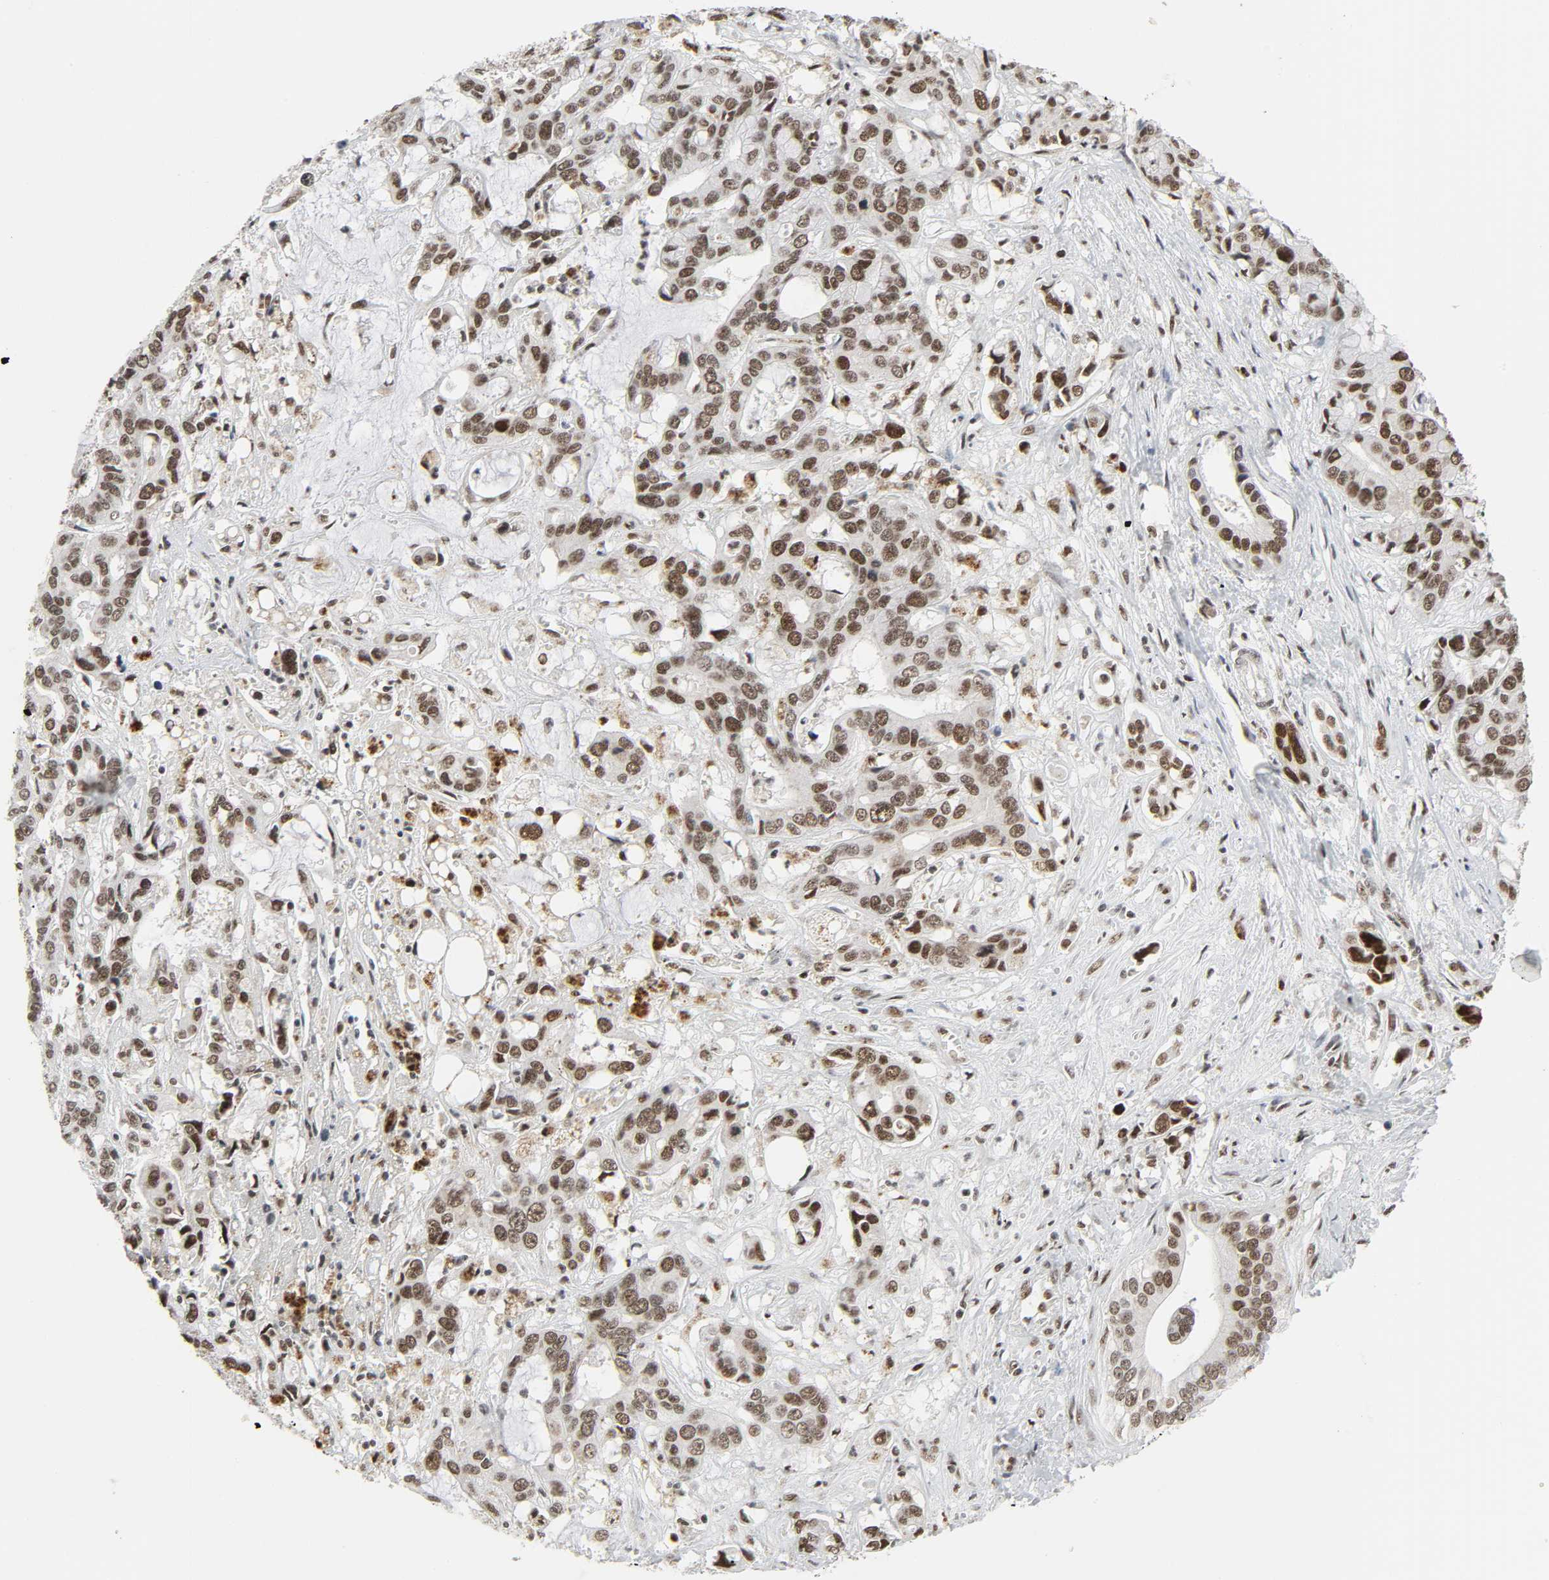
{"staining": {"intensity": "moderate", "quantity": ">75%", "location": "nuclear"}, "tissue": "liver cancer", "cell_type": "Tumor cells", "image_type": "cancer", "snomed": [{"axis": "morphology", "description": "Cholangiocarcinoma"}, {"axis": "topography", "description": "Liver"}], "caption": "Brown immunohistochemical staining in human liver cancer demonstrates moderate nuclear positivity in approximately >75% of tumor cells.", "gene": "CDK7", "patient": {"sex": "female", "age": 65}}